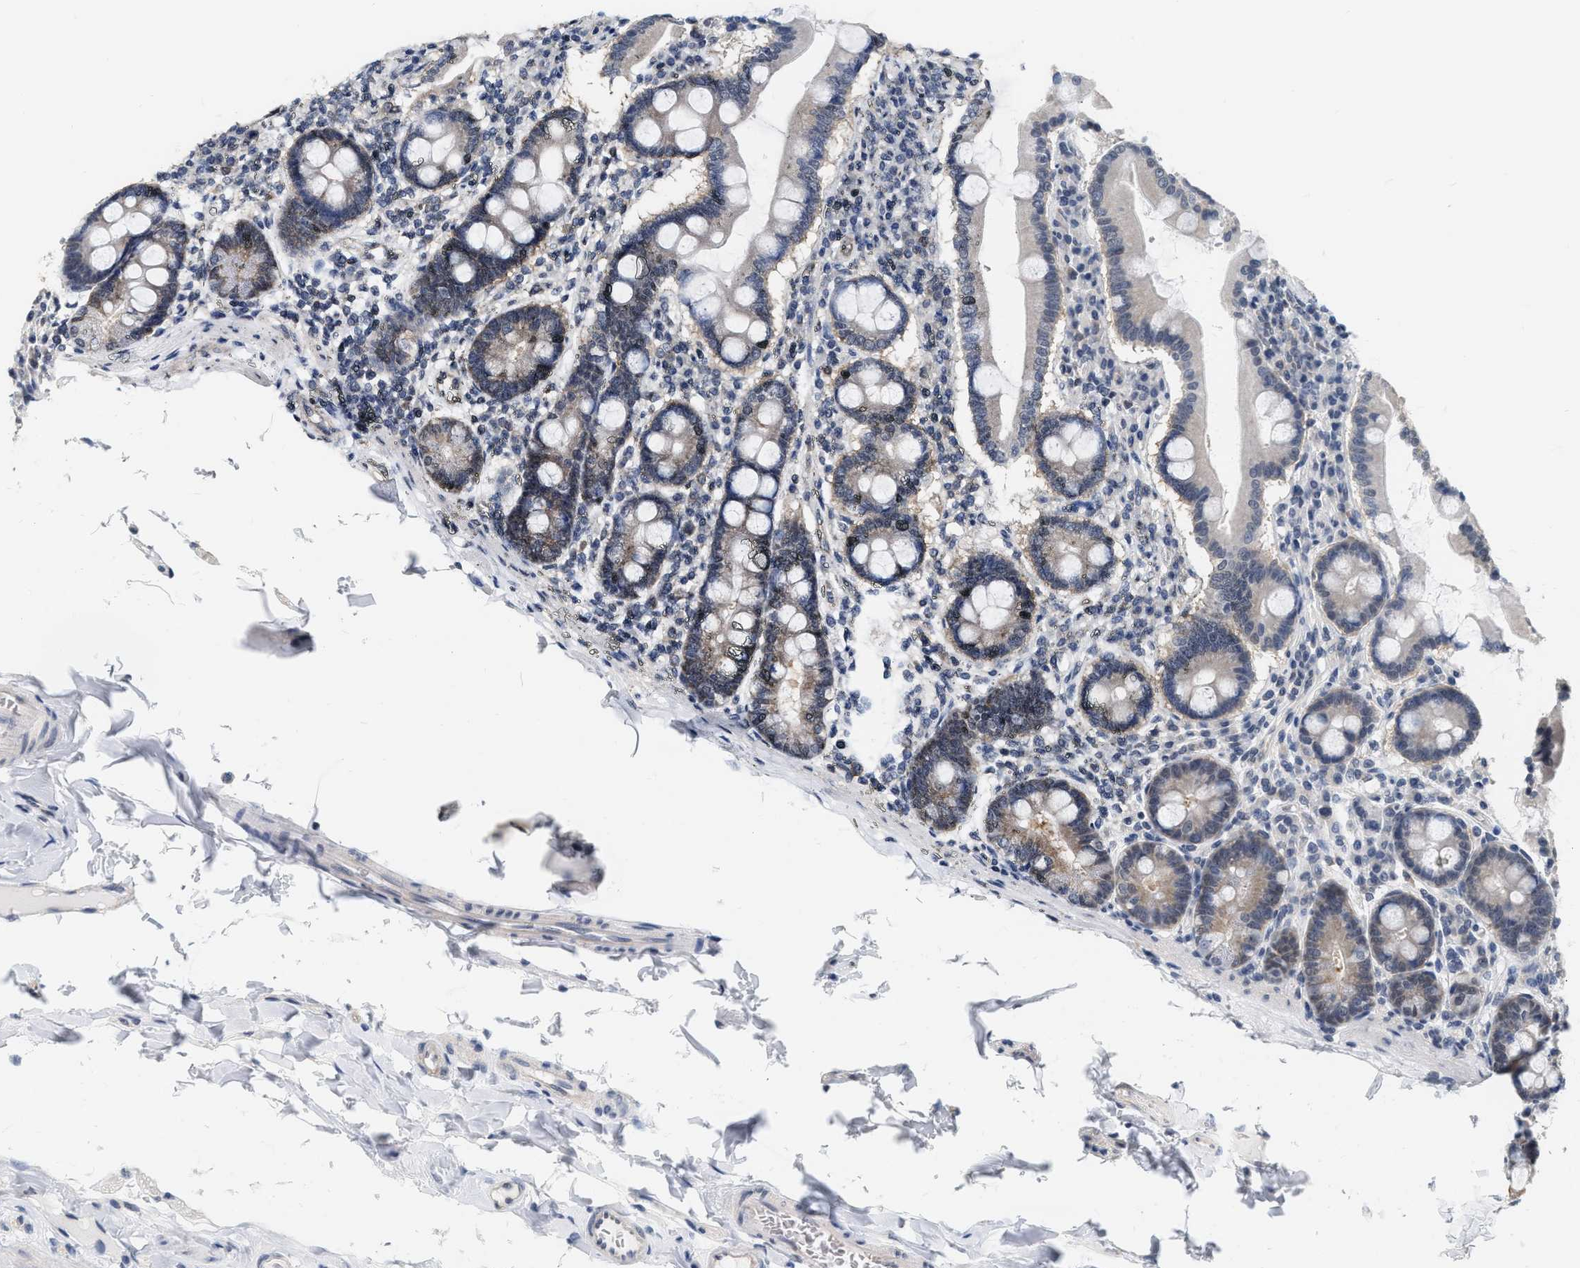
{"staining": {"intensity": "moderate", "quantity": "25%-75%", "location": "cytoplasmic/membranous"}, "tissue": "duodenum", "cell_type": "Glandular cells", "image_type": "normal", "snomed": [{"axis": "morphology", "description": "Normal tissue, NOS"}, {"axis": "topography", "description": "Duodenum"}], "caption": "Immunohistochemistry (IHC) histopathology image of benign duodenum stained for a protein (brown), which shows medium levels of moderate cytoplasmic/membranous staining in approximately 25%-75% of glandular cells.", "gene": "RUVBL1", "patient": {"sex": "male", "age": 50}}